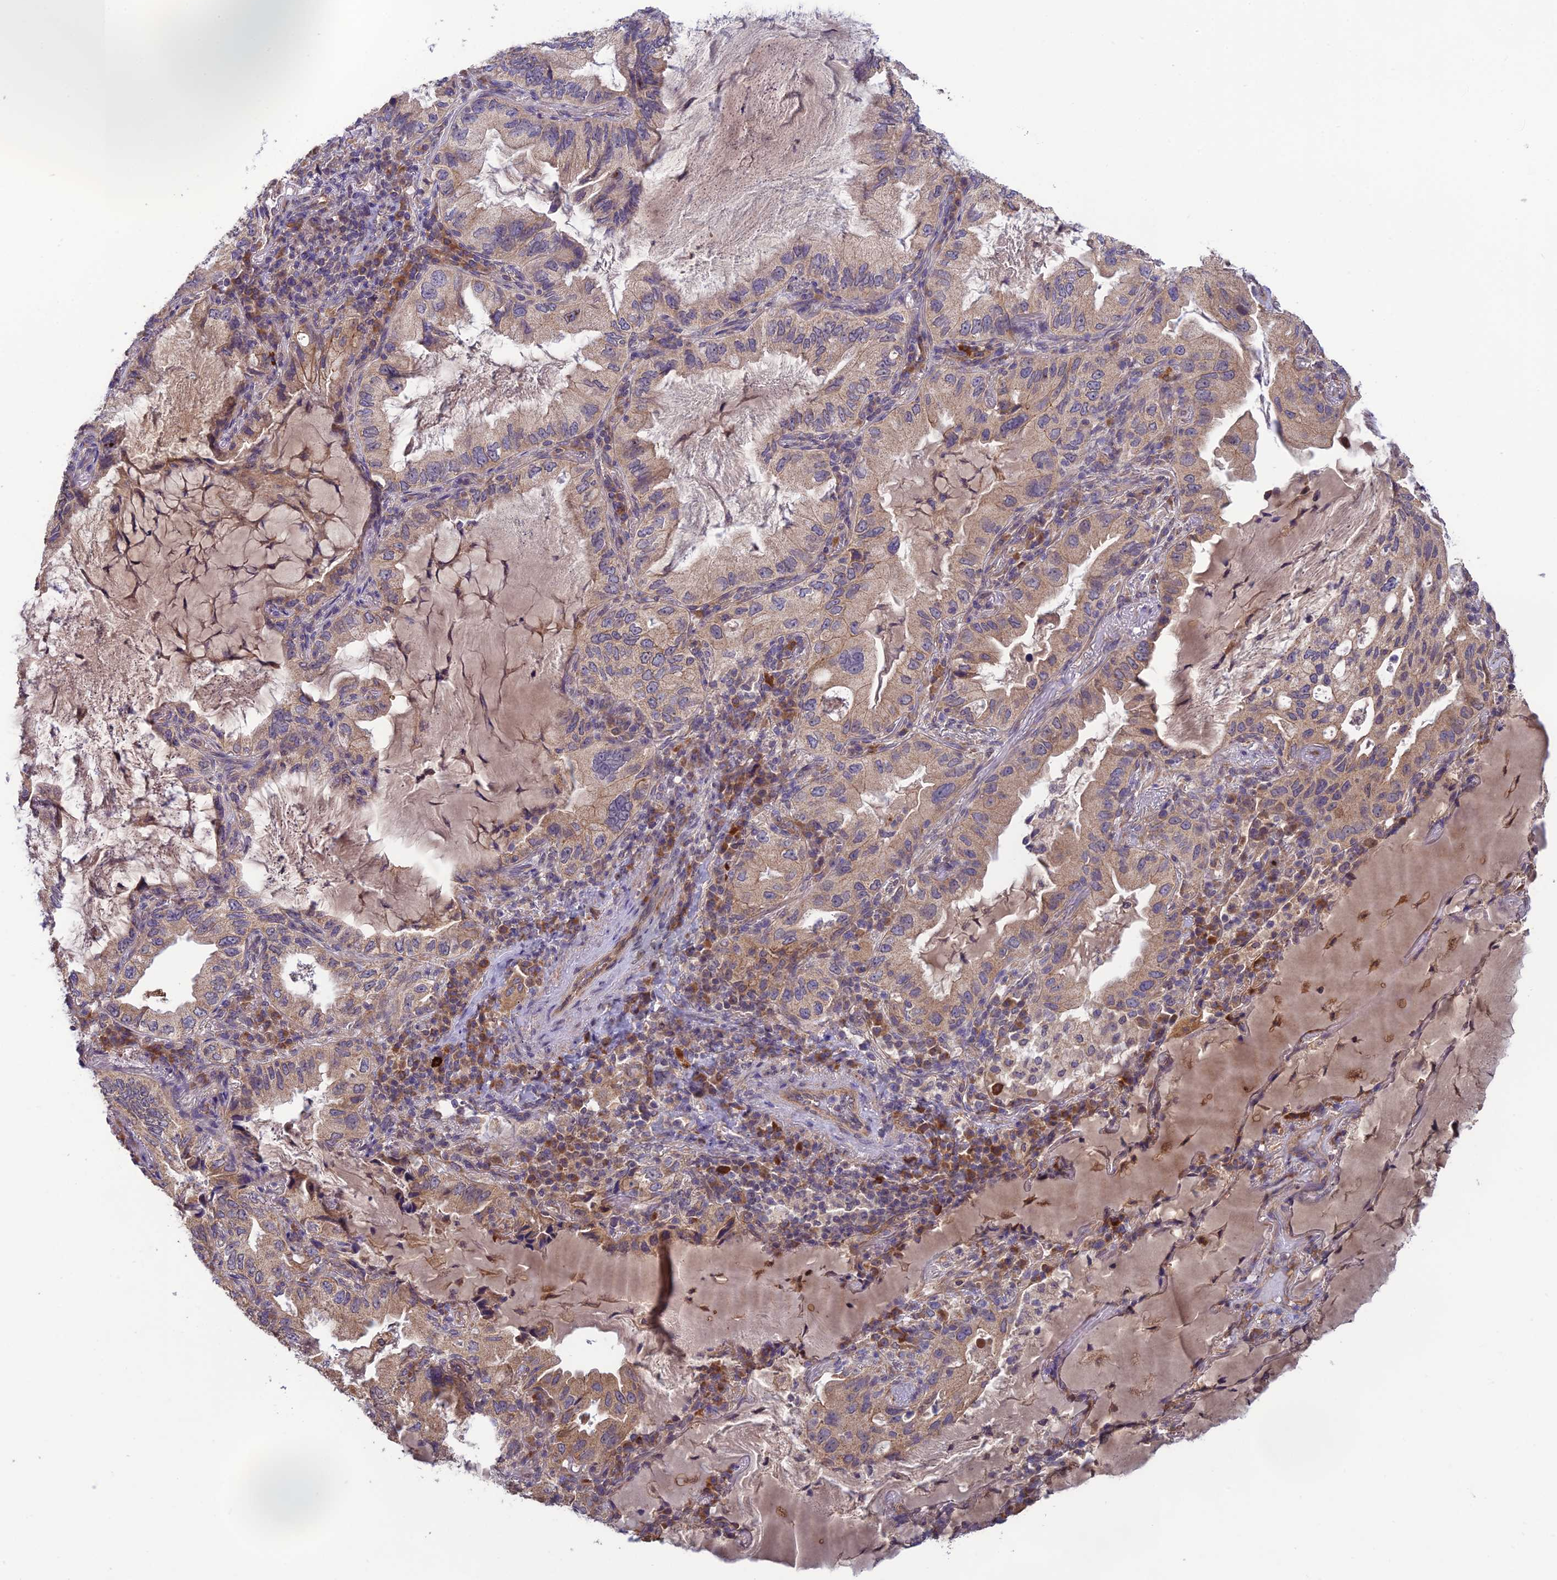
{"staining": {"intensity": "weak", "quantity": "25%-75%", "location": "cytoplasmic/membranous"}, "tissue": "lung cancer", "cell_type": "Tumor cells", "image_type": "cancer", "snomed": [{"axis": "morphology", "description": "Adenocarcinoma, NOS"}, {"axis": "topography", "description": "Lung"}], "caption": "Human lung cancer (adenocarcinoma) stained for a protein (brown) displays weak cytoplasmic/membranous positive expression in about 25%-75% of tumor cells.", "gene": "MRNIP", "patient": {"sex": "female", "age": 69}}